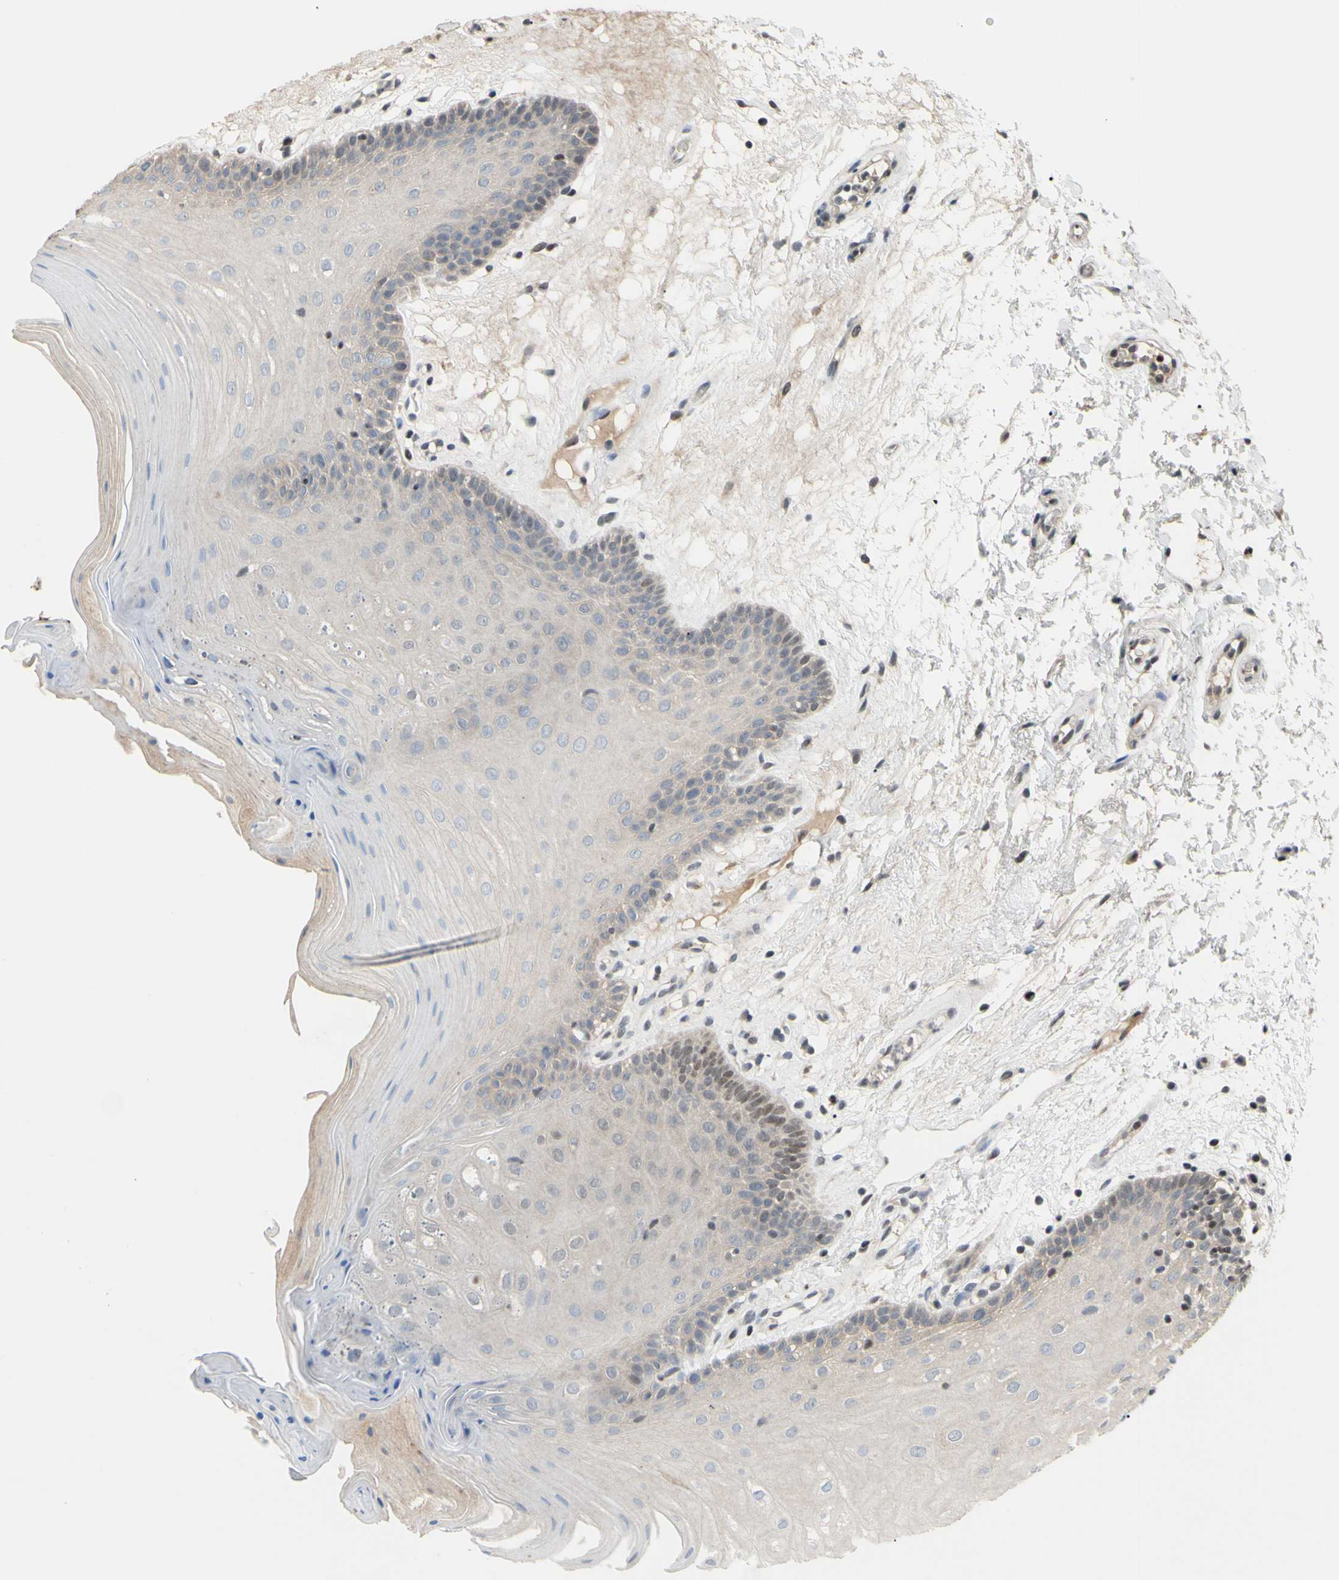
{"staining": {"intensity": "weak", "quantity": ">75%", "location": "cytoplasmic/membranous"}, "tissue": "oral mucosa", "cell_type": "Squamous epithelial cells", "image_type": "normal", "snomed": [{"axis": "morphology", "description": "Normal tissue, NOS"}, {"axis": "morphology", "description": "Squamous cell carcinoma, NOS"}, {"axis": "topography", "description": "Skeletal muscle"}, {"axis": "topography", "description": "Oral tissue"}, {"axis": "topography", "description": "Head-Neck"}], "caption": "Immunohistochemistry (DAB) staining of benign human oral mucosa shows weak cytoplasmic/membranous protein expression in approximately >75% of squamous epithelial cells. The staining is performed using DAB (3,3'-diaminobenzidine) brown chromogen to label protein expression. The nuclei are counter-stained blue using hematoxylin.", "gene": "SP4", "patient": {"sex": "male", "age": 71}}